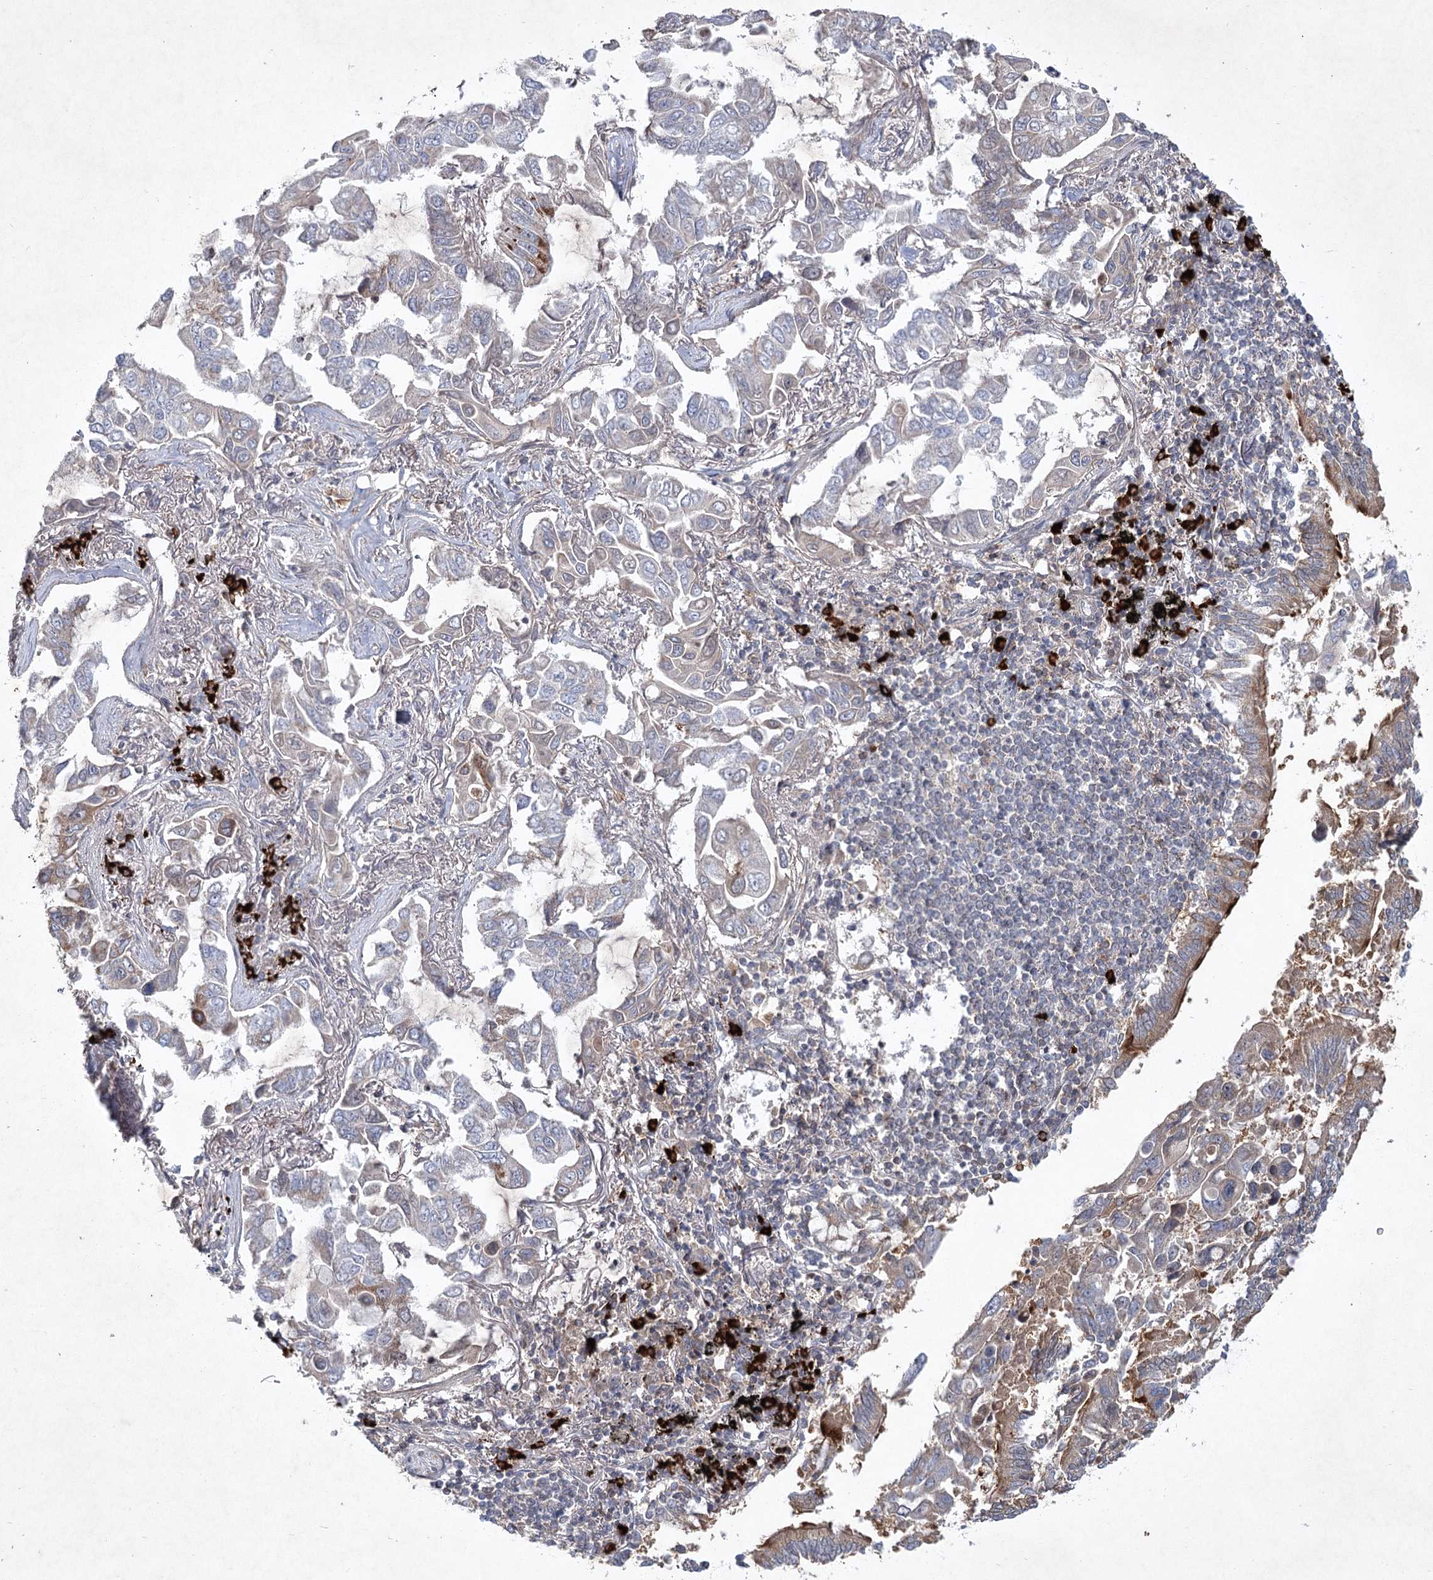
{"staining": {"intensity": "weak", "quantity": "<25%", "location": "cytoplasmic/membranous"}, "tissue": "lung cancer", "cell_type": "Tumor cells", "image_type": "cancer", "snomed": [{"axis": "morphology", "description": "Adenocarcinoma, NOS"}, {"axis": "topography", "description": "Lung"}], "caption": "IHC of lung cancer (adenocarcinoma) exhibits no staining in tumor cells.", "gene": "MAP3K13", "patient": {"sex": "male", "age": 64}}